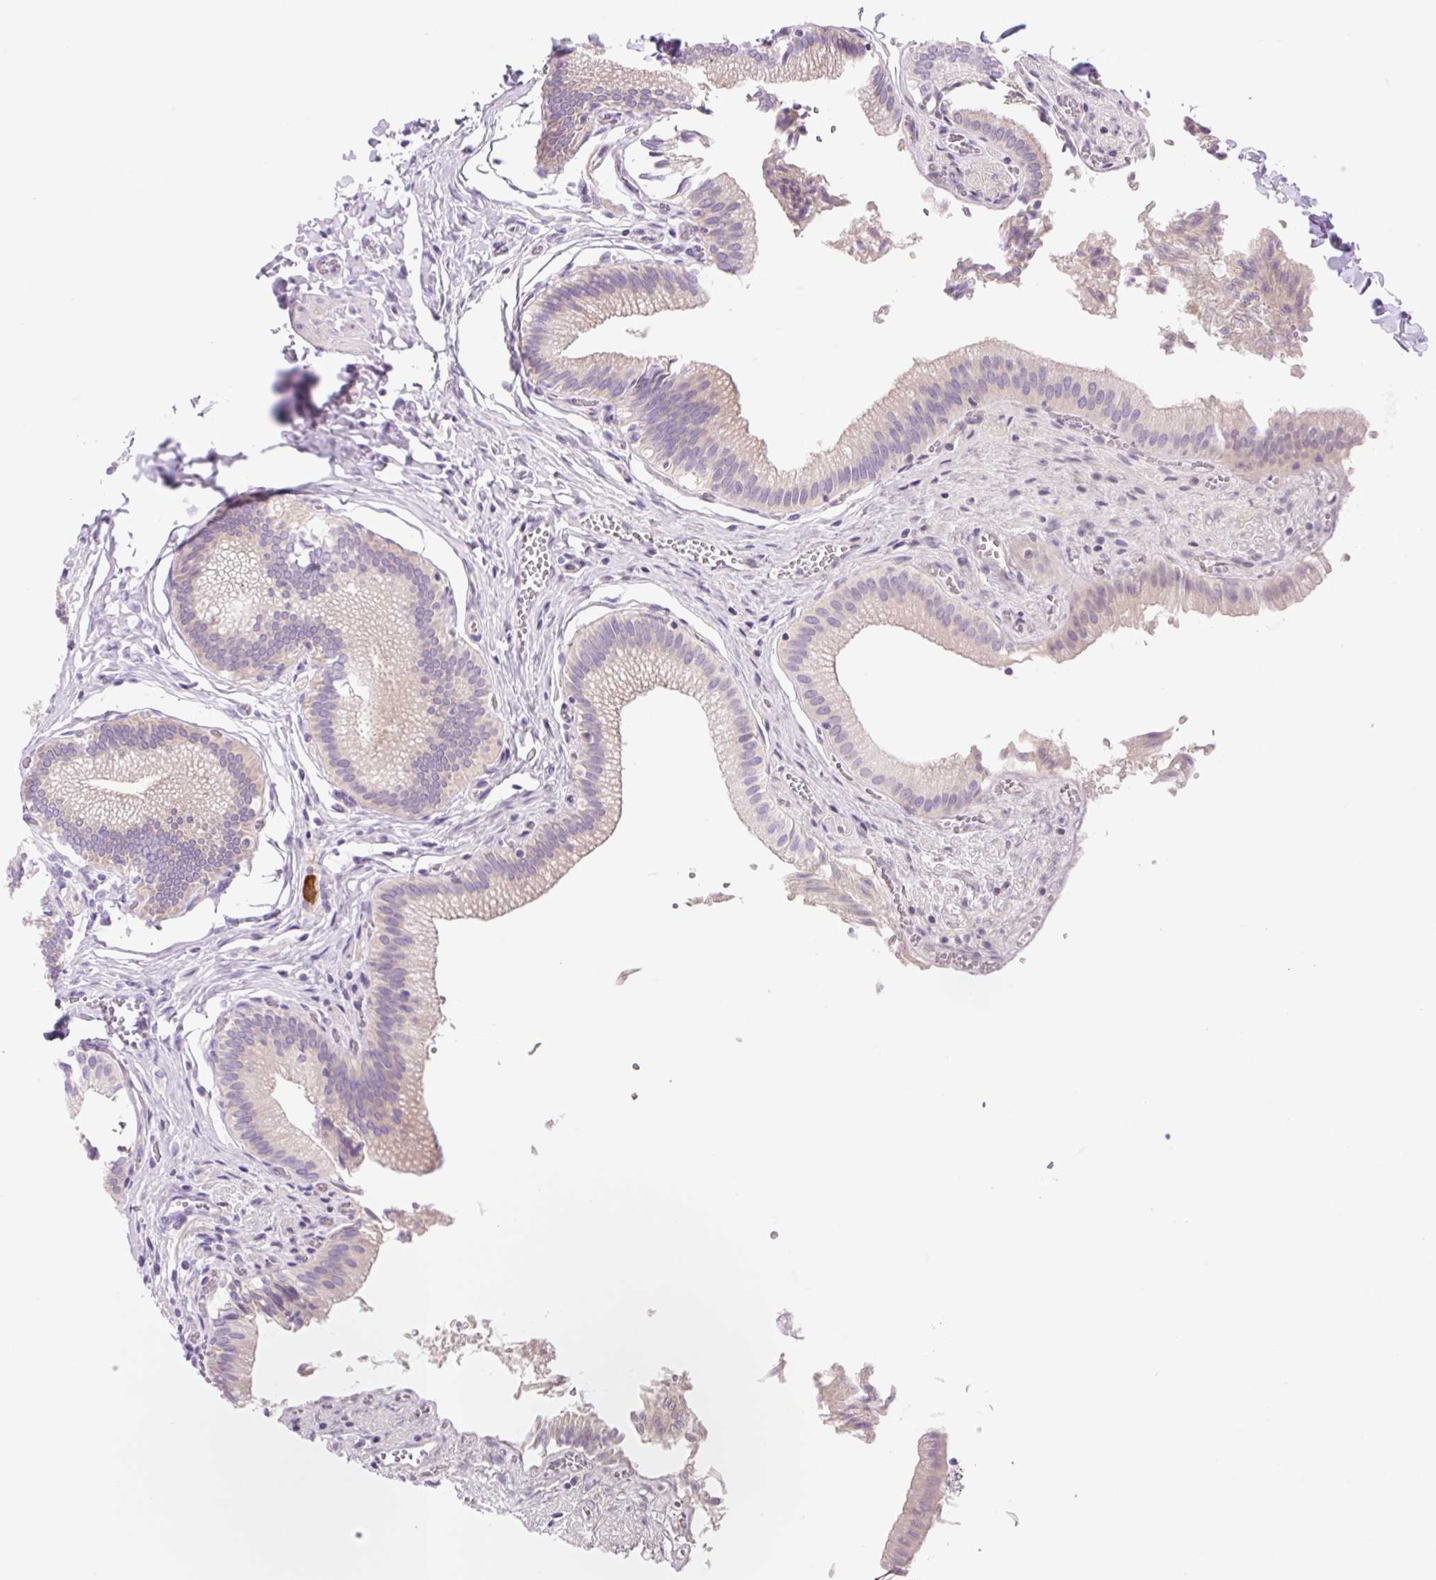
{"staining": {"intensity": "weak", "quantity": "<25%", "location": "cytoplasmic/membranous"}, "tissue": "gallbladder", "cell_type": "Glandular cells", "image_type": "normal", "snomed": [{"axis": "morphology", "description": "Normal tissue, NOS"}, {"axis": "topography", "description": "Gallbladder"}, {"axis": "topography", "description": "Peripheral nerve tissue"}], "caption": "Glandular cells show no significant protein expression in benign gallbladder. (DAB immunohistochemistry (IHC) with hematoxylin counter stain).", "gene": "CELF6", "patient": {"sex": "male", "age": 17}}